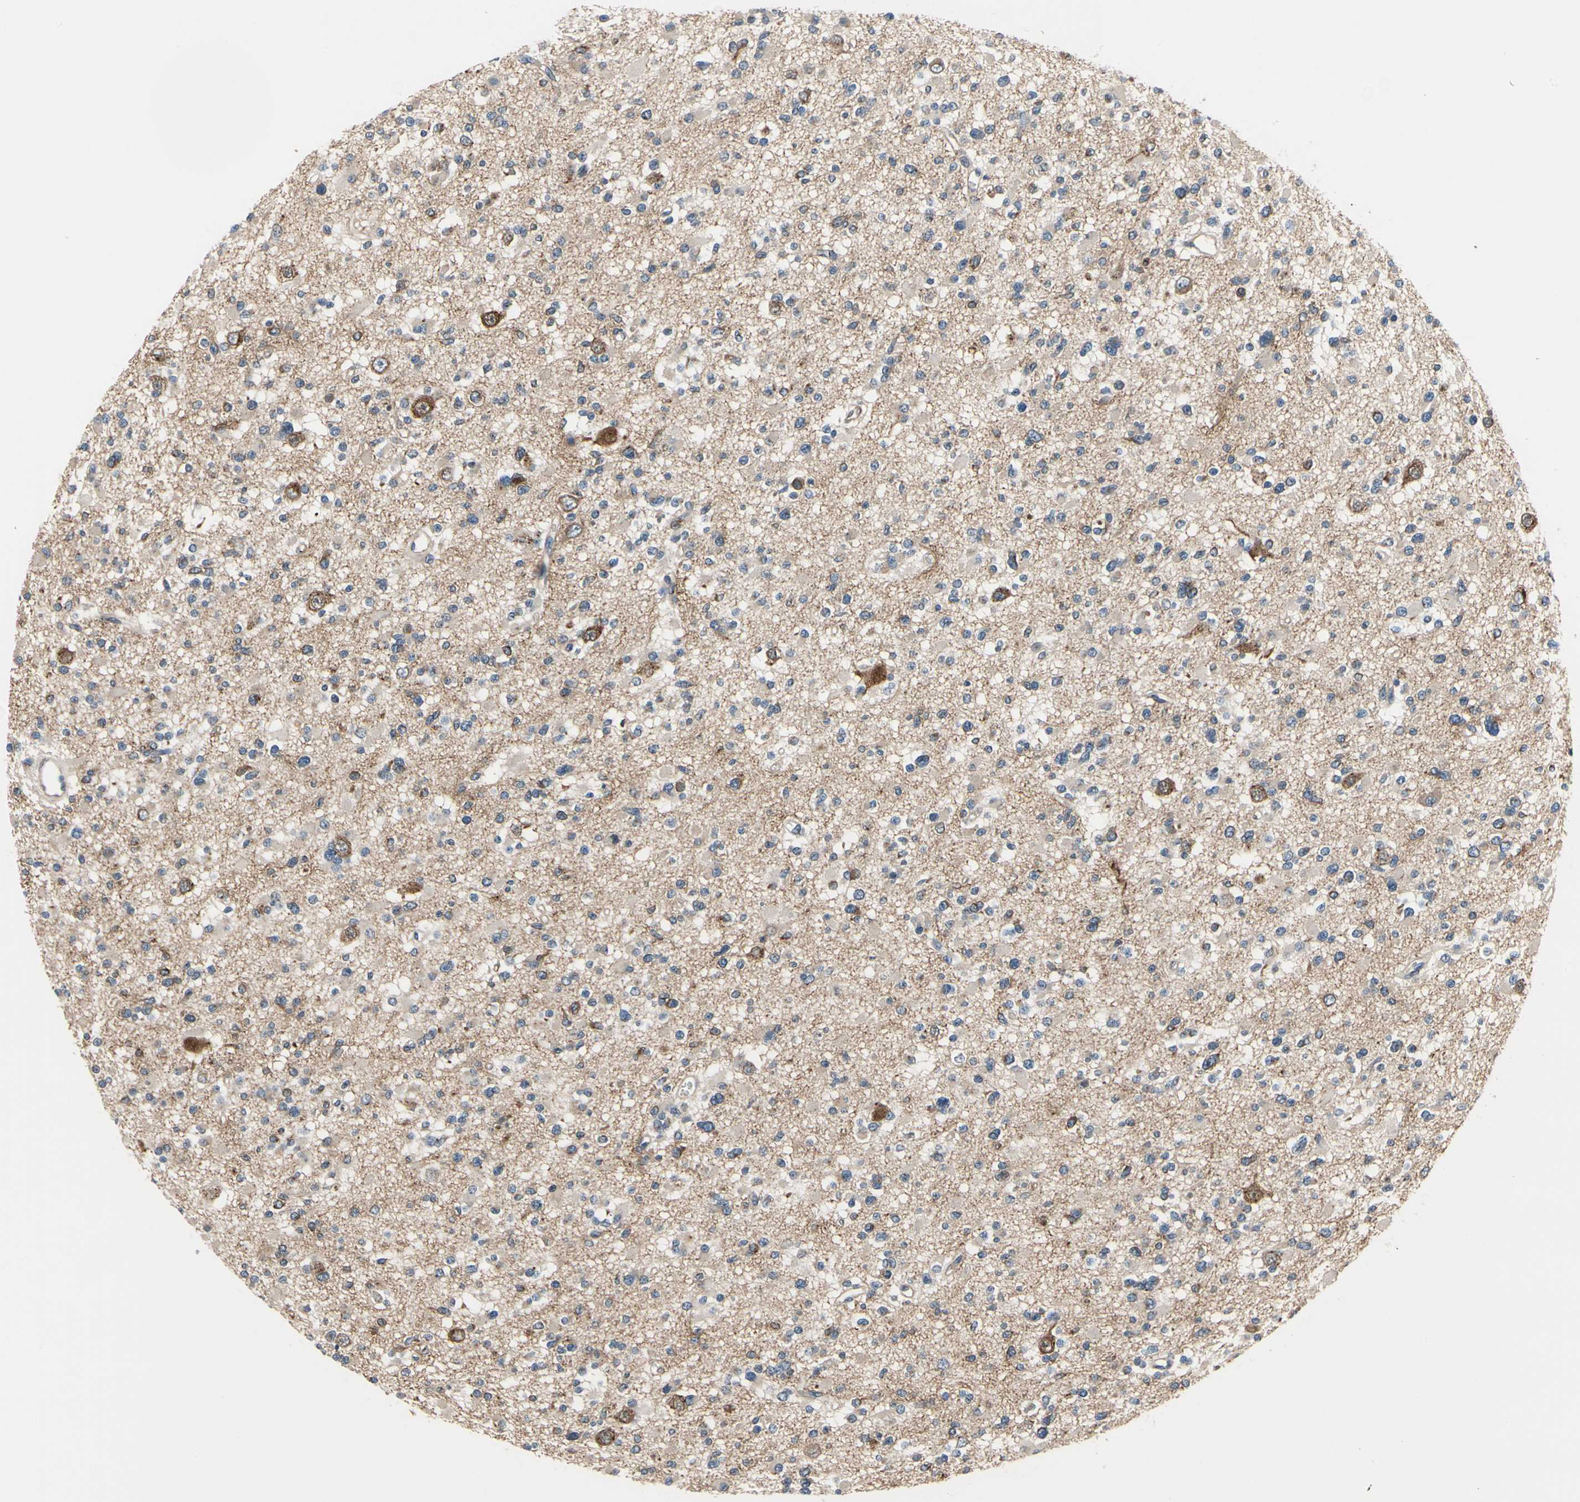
{"staining": {"intensity": "negative", "quantity": "none", "location": "none"}, "tissue": "glioma", "cell_type": "Tumor cells", "image_type": "cancer", "snomed": [{"axis": "morphology", "description": "Glioma, malignant, Low grade"}, {"axis": "topography", "description": "Brain"}], "caption": "Immunohistochemistry (IHC) of human glioma shows no expression in tumor cells.", "gene": "PRKAR2B", "patient": {"sex": "female", "age": 22}}